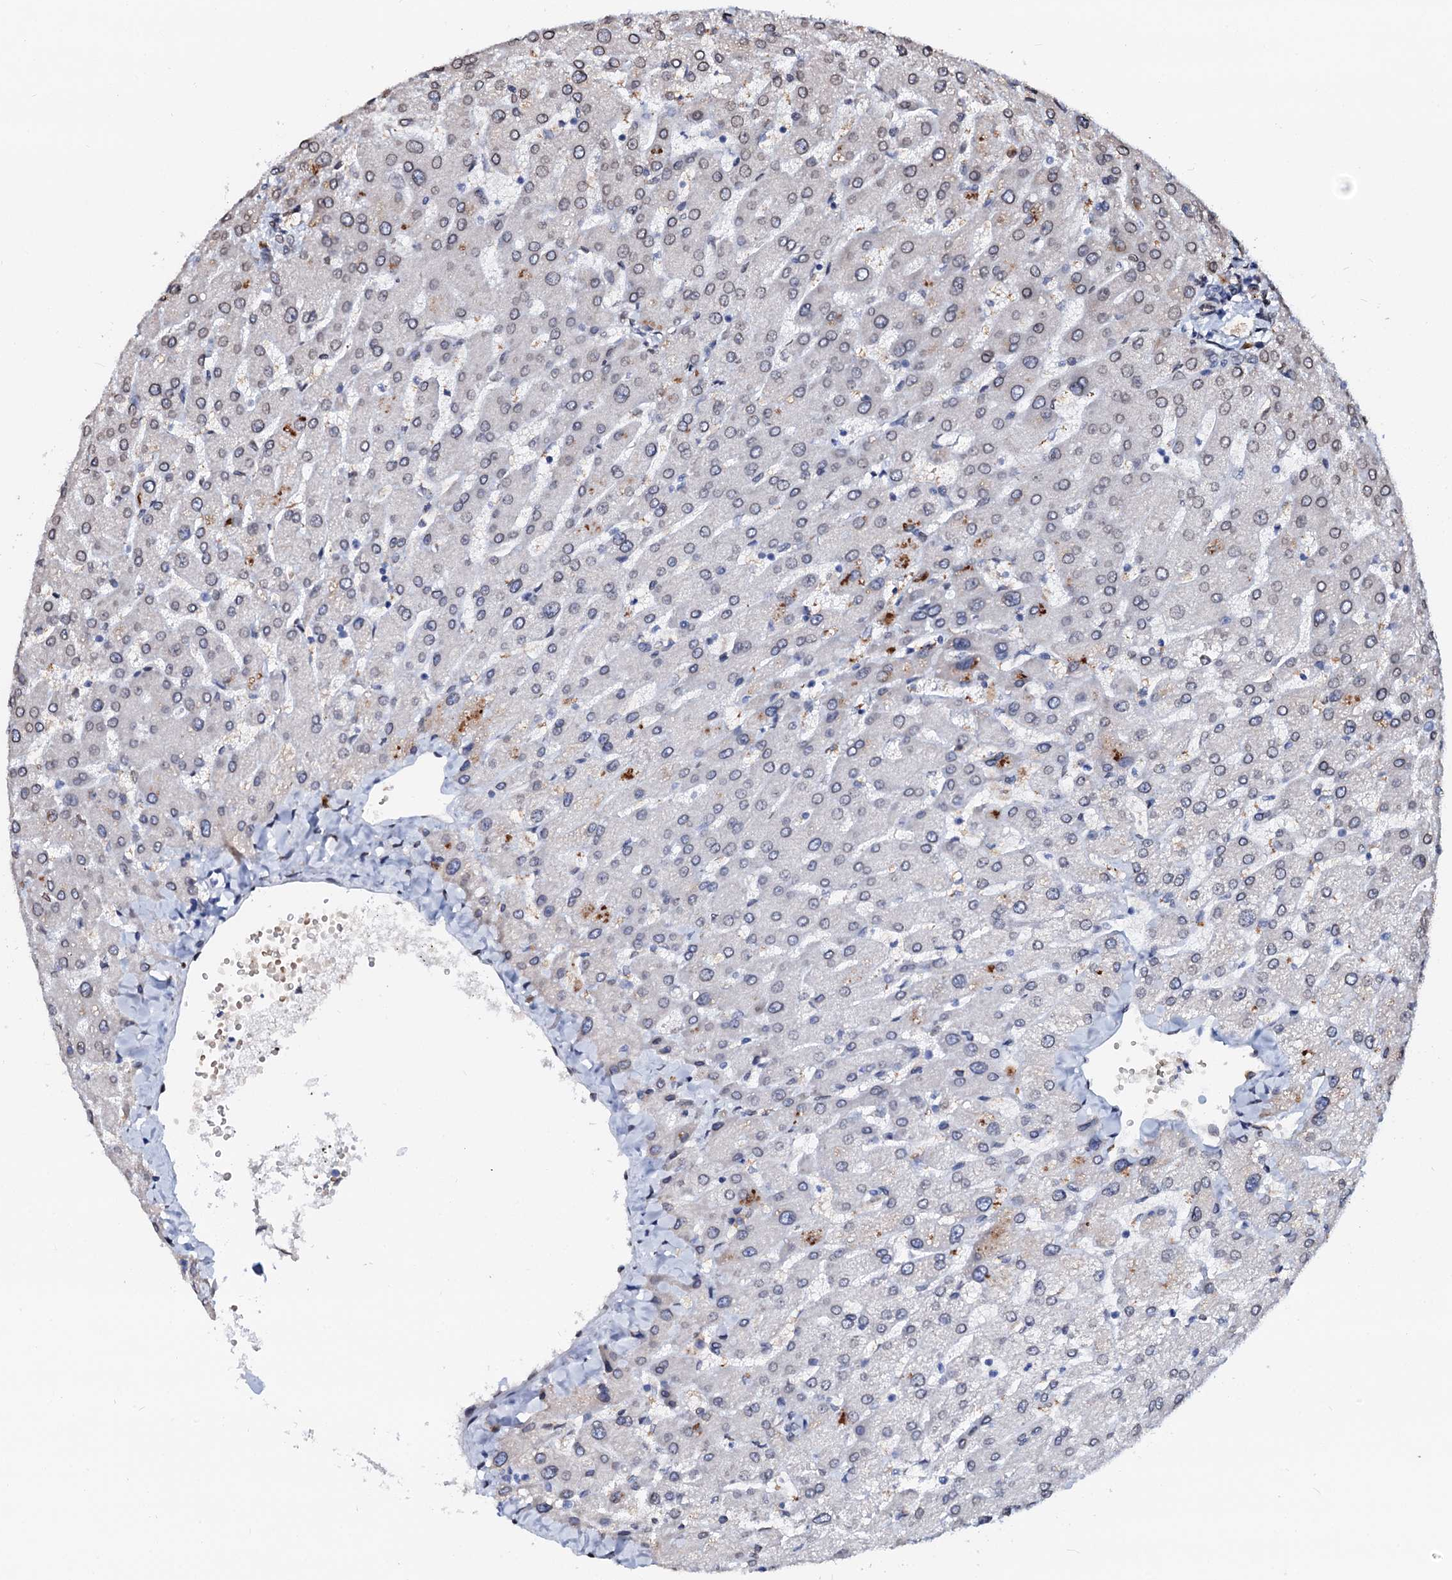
{"staining": {"intensity": "negative", "quantity": "none", "location": "none"}, "tissue": "liver", "cell_type": "Cholangiocytes", "image_type": "normal", "snomed": [{"axis": "morphology", "description": "Normal tissue, NOS"}, {"axis": "topography", "description": "Liver"}], "caption": "This is a photomicrograph of immunohistochemistry (IHC) staining of unremarkable liver, which shows no expression in cholangiocytes. (Immunohistochemistry, brightfield microscopy, high magnification).", "gene": "NRP2", "patient": {"sex": "male", "age": 55}}